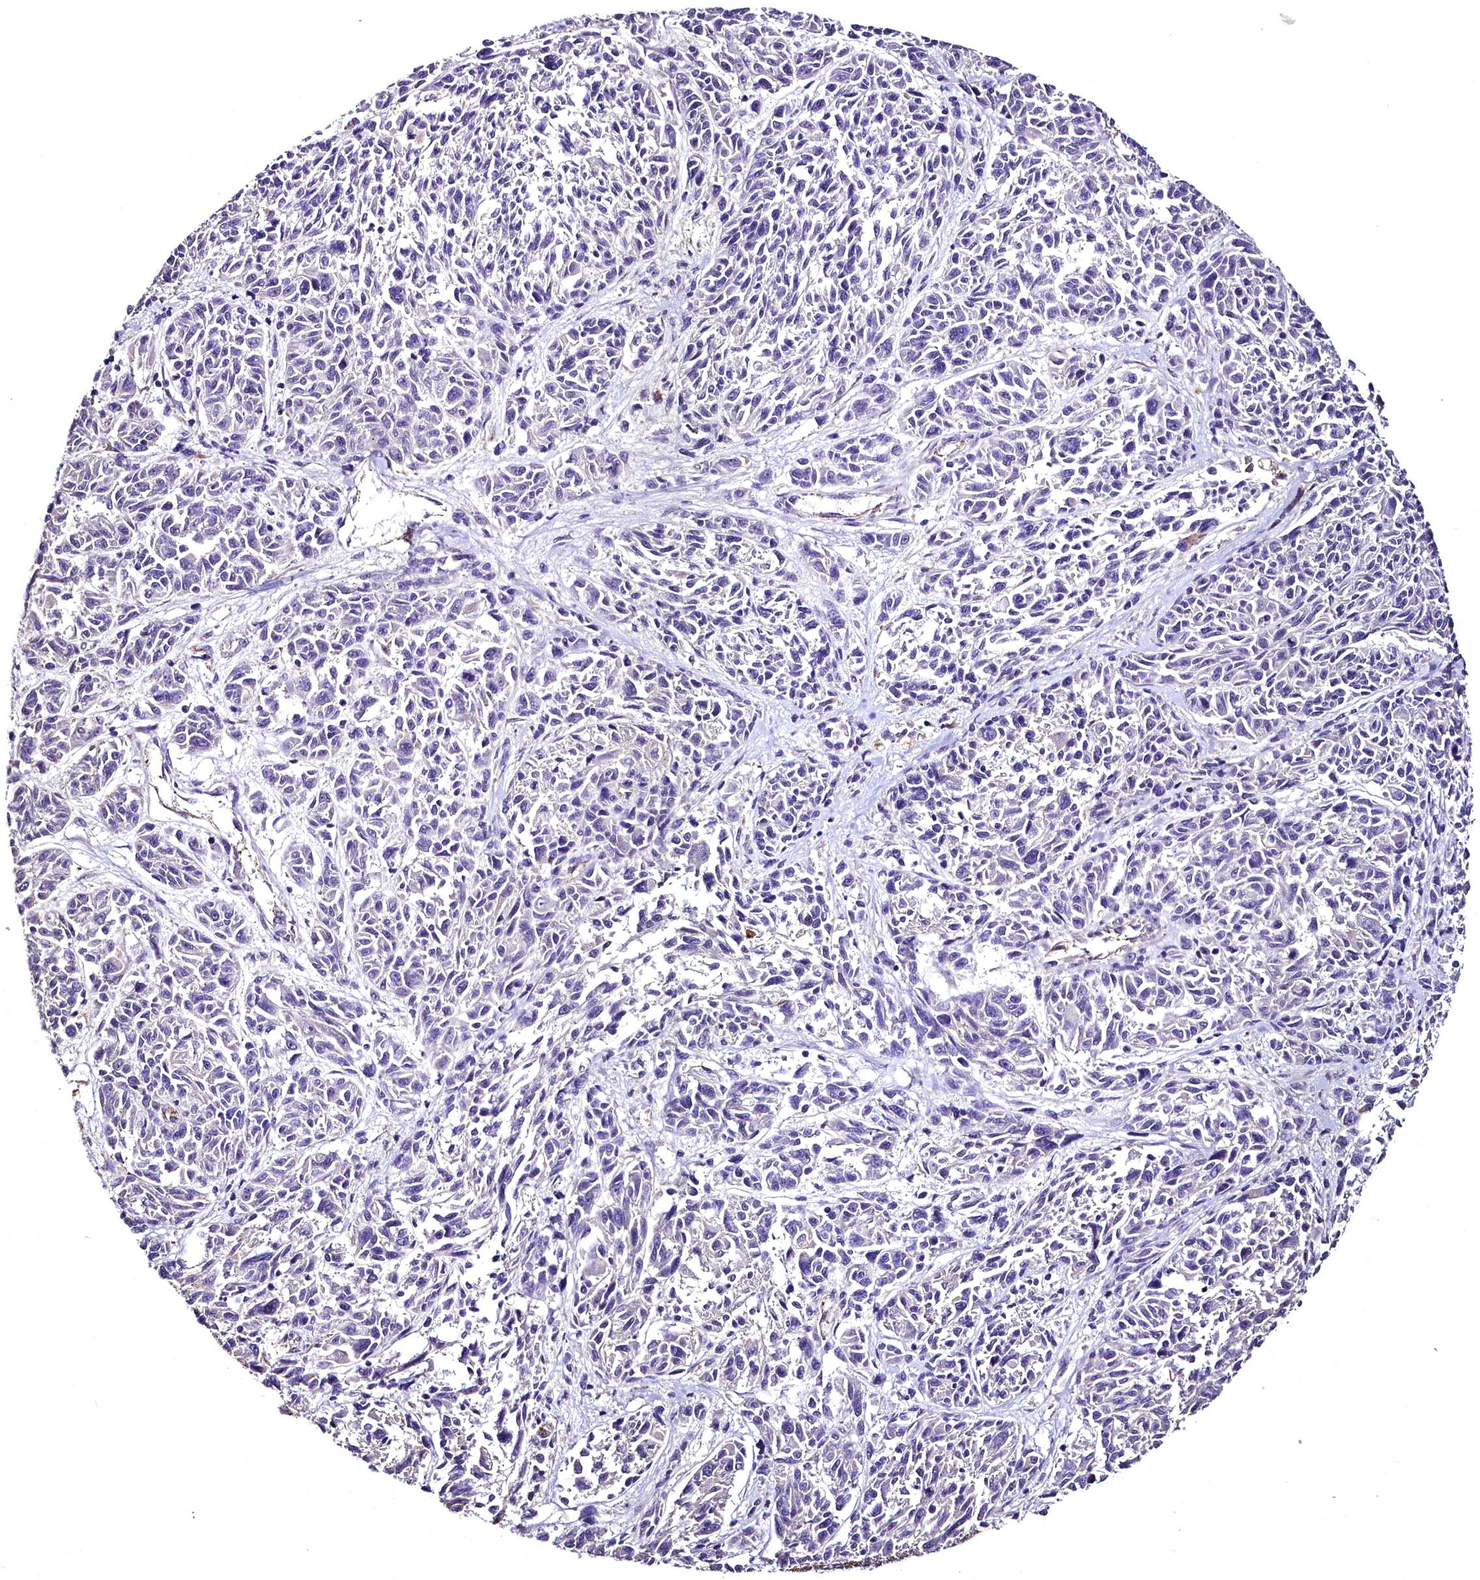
{"staining": {"intensity": "negative", "quantity": "none", "location": "none"}, "tissue": "melanoma", "cell_type": "Tumor cells", "image_type": "cancer", "snomed": [{"axis": "morphology", "description": "Malignant melanoma, NOS"}, {"axis": "topography", "description": "Skin"}], "caption": "There is no significant staining in tumor cells of melanoma. Nuclei are stained in blue.", "gene": "MS4A18", "patient": {"sex": "male", "age": 53}}